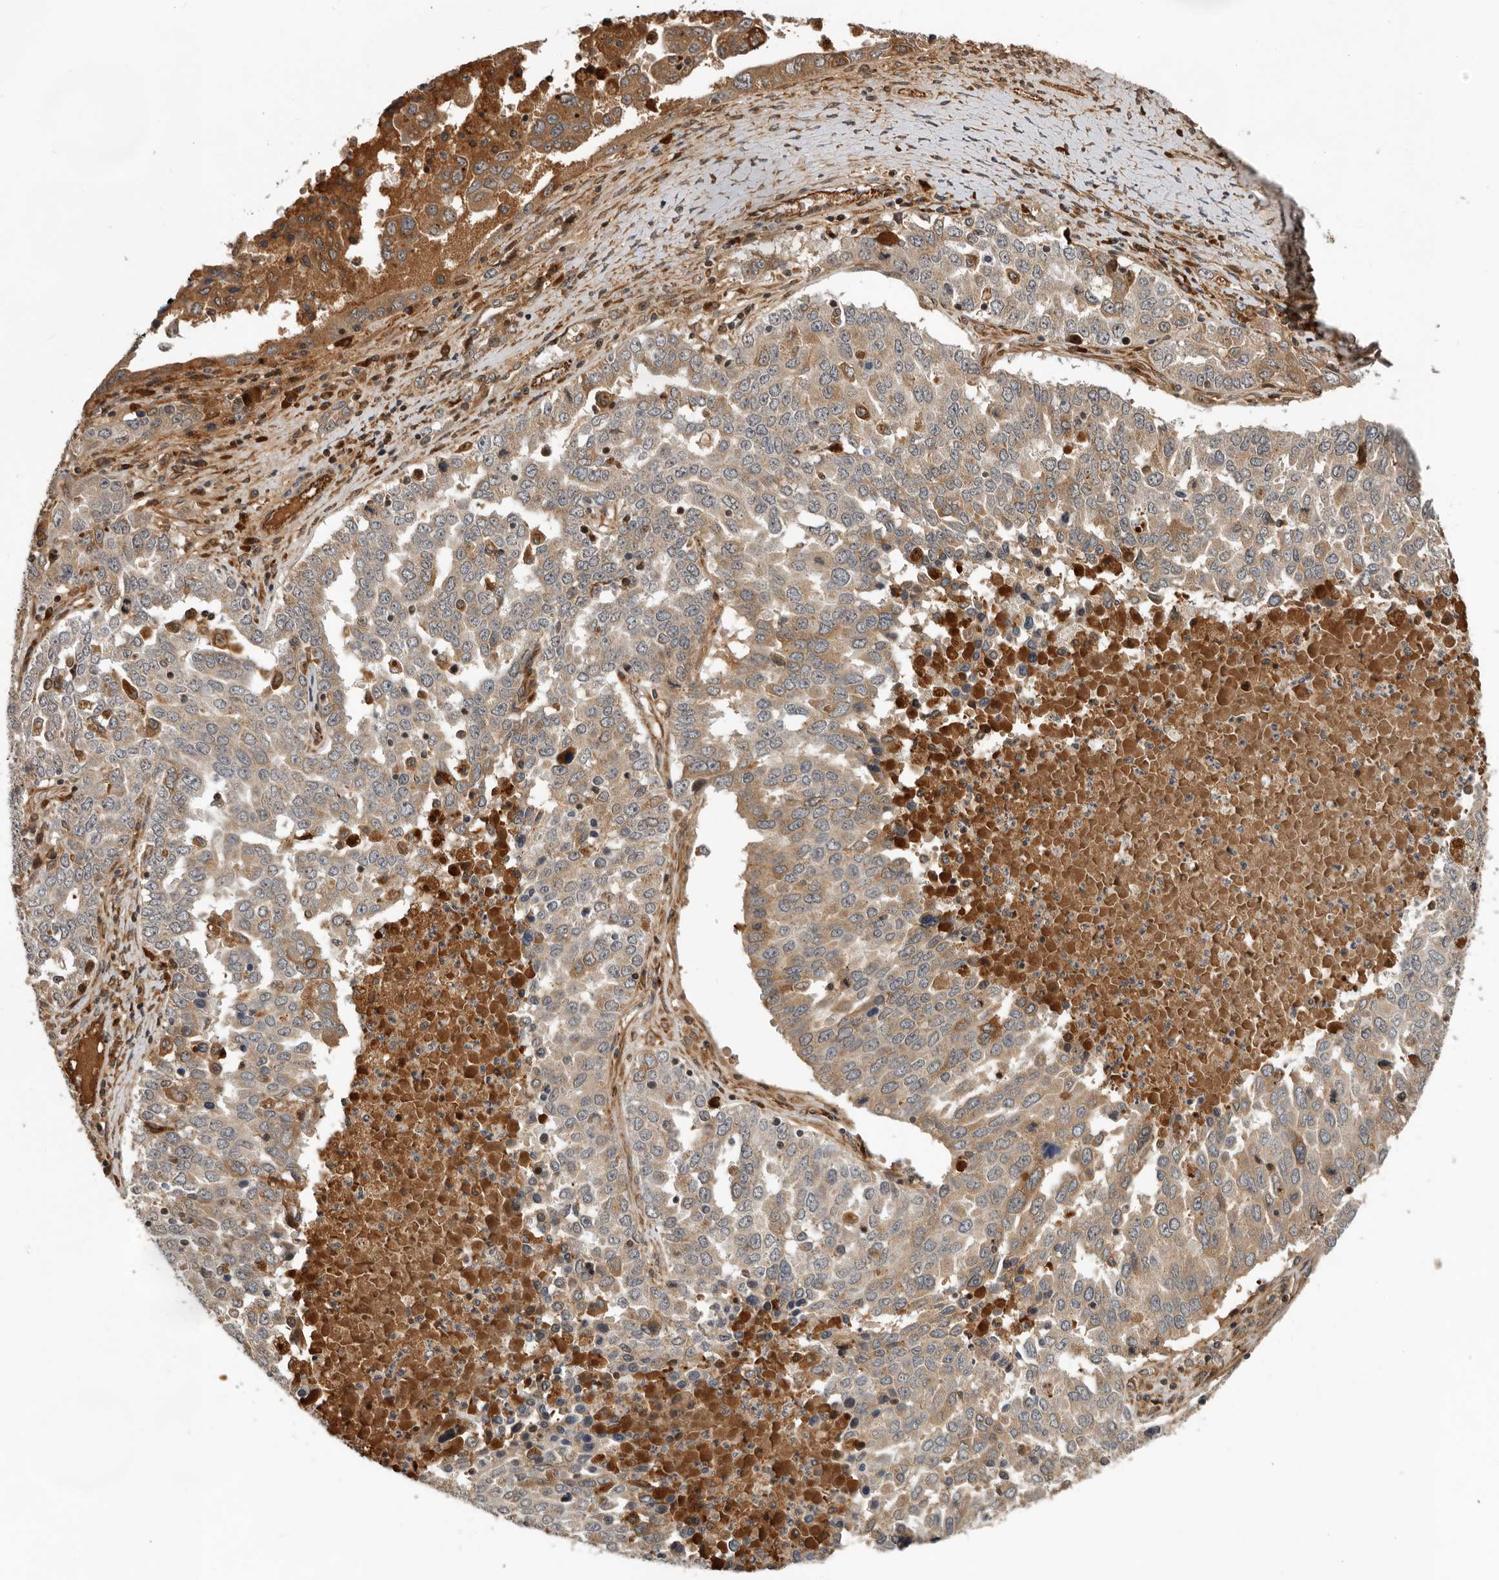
{"staining": {"intensity": "weak", "quantity": ">75%", "location": "cytoplasmic/membranous"}, "tissue": "ovarian cancer", "cell_type": "Tumor cells", "image_type": "cancer", "snomed": [{"axis": "morphology", "description": "Carcinoma, endometroid"}, {"axis": "topography", "description": "Ovary"}], "caption": "Tumor cells display weak cytoplasmic/membranous staining in approximately >75% of cells in ovarian endometroid carcinoma. (IHC, brightfield microscopy, high magnification).", "gene": "RNF157", "patient": {"sex": "female", "age": 62}}